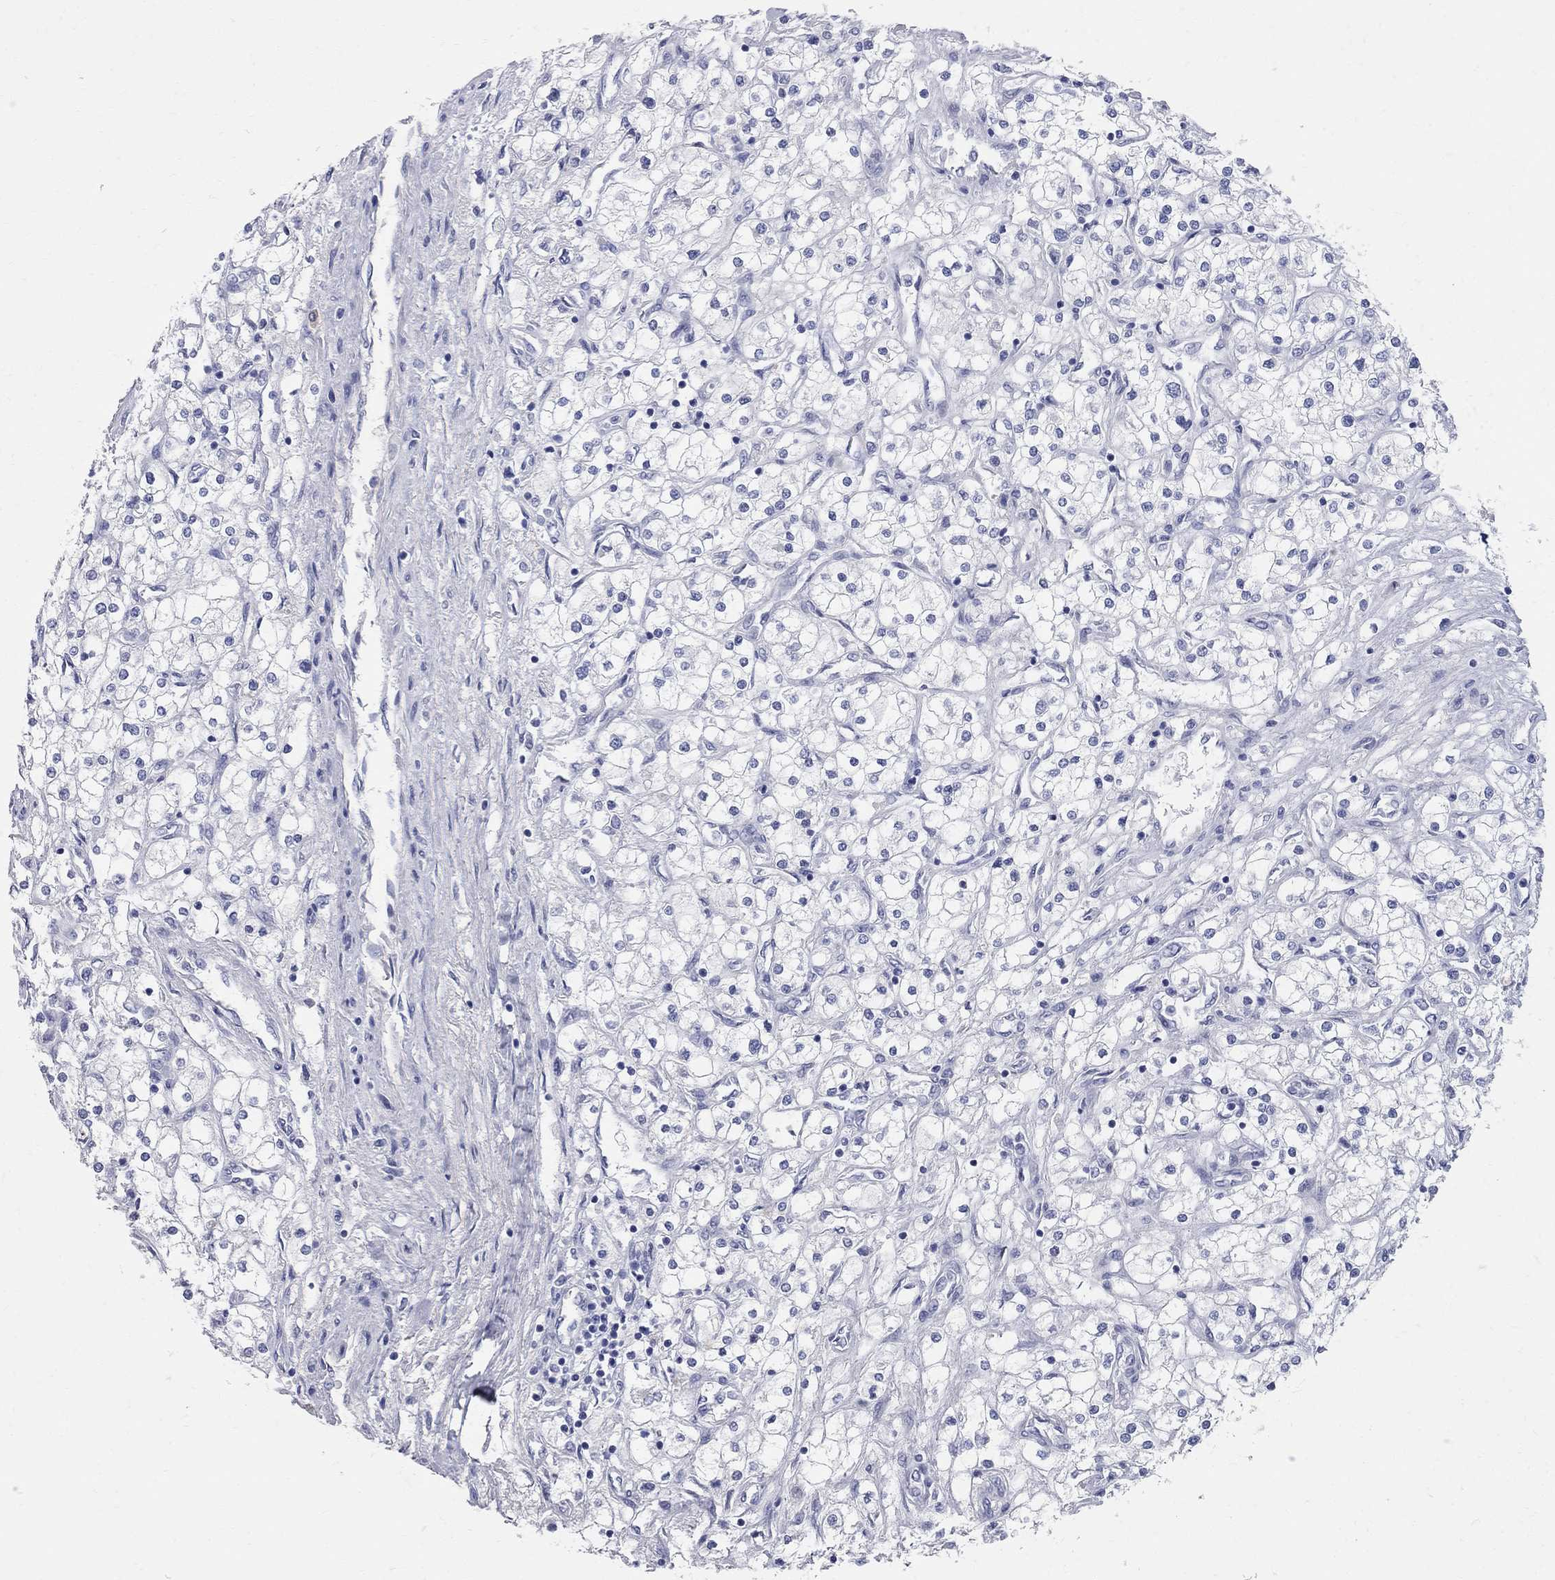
{"staining": {"intensity": "negative", "quantity": "none", "location": "none"}, "tissue": "renal cancer", "cell_type": "Tumor cells", "image_type": "cancer", "snomed": [{"axis": "morphology", "description": "Adenocarcinoma, NOS"}, {"axis": "topography", "description": "Kidney"}], "caption": "Tumor cells show no significant expression in renal cancer. The staining is performed using DAB (3,3'-diaminobenzidine) brown chromogen with nuclei counter-stained in using hematoxylin.", "gene": "AOX1", "patient": {"sex": "male", "age": 80}}